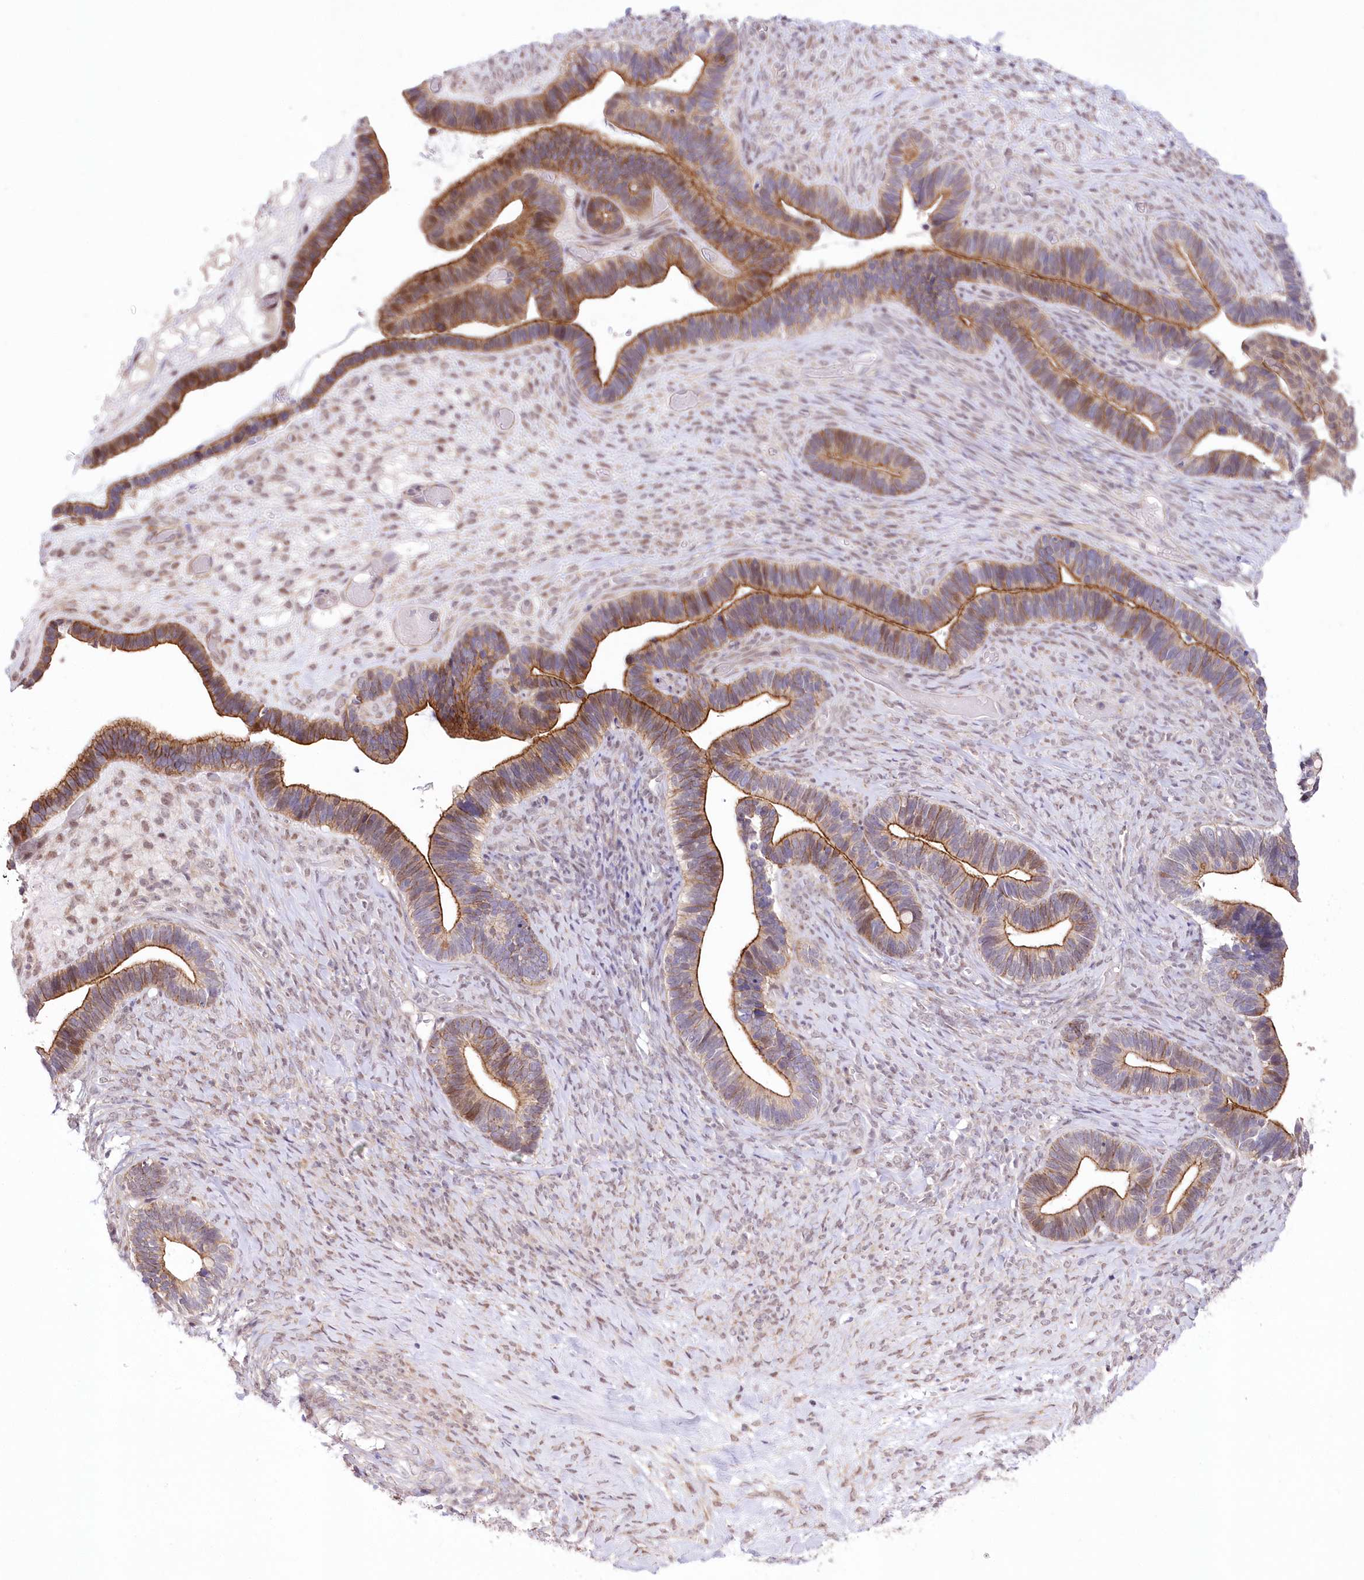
{"staining": {"intensity": "strong", "quantity": ">75%", "location": "cytoplasmic/membranous"}, "tissue": "ovarian cancer", "cell_type": "Tumor cells", "image_type": "cancer", "snomed": [{"axis": "morphology", "description": "Cystadenocarcinoma, serous, NOS"}, {"axis": "topography", "description": "Ovary"}], "caption": "Serous cystadenocarcinoma (ovarian) stained for a protein shows strong cytoplasmic/membranous positivity in tumor cells.", "gene": "FAM241B", "patient": {"sex": "female", "age": 56}}